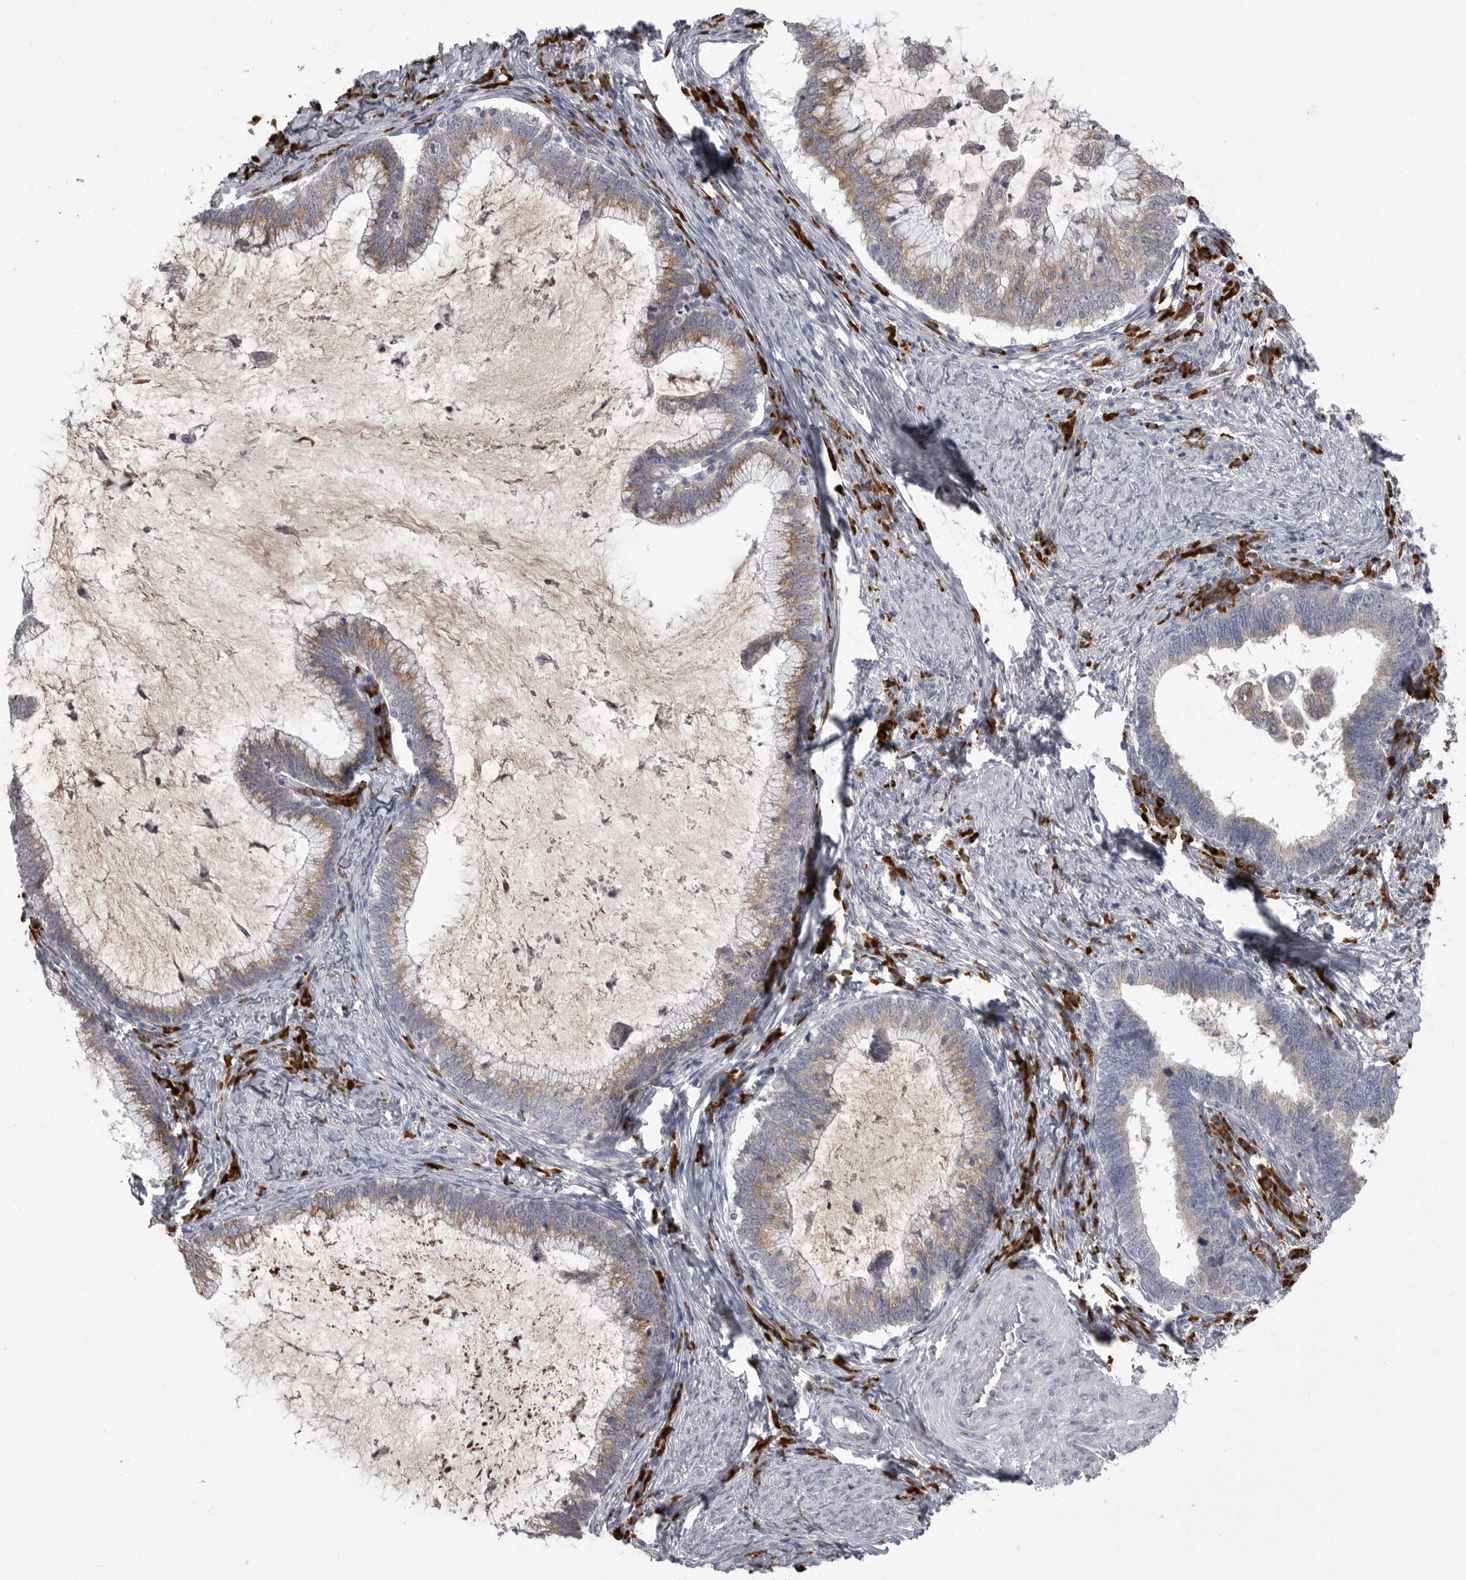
{"staining": {"intensity": "moderate", "quantity": ">75%", "location": "cytoplasmic/membranous"}, "tissue": "cervical cancer", "cell_type": "Tumor cells", "image_type": "cancer", "snomed": [{"axis": "morphology", "description": "Adenocarcinoma, NOS"}, {"axis": "topography", "description": "Cervix"}], "caption": "Immunohistochemical staining of human cervical cancer displays medium levels of moderate cytoplasmic/membranous protein positivity in about >75% of tumor cells.", "gene": "FKBP2", "patient": {"sex": "female", "age": 36}}